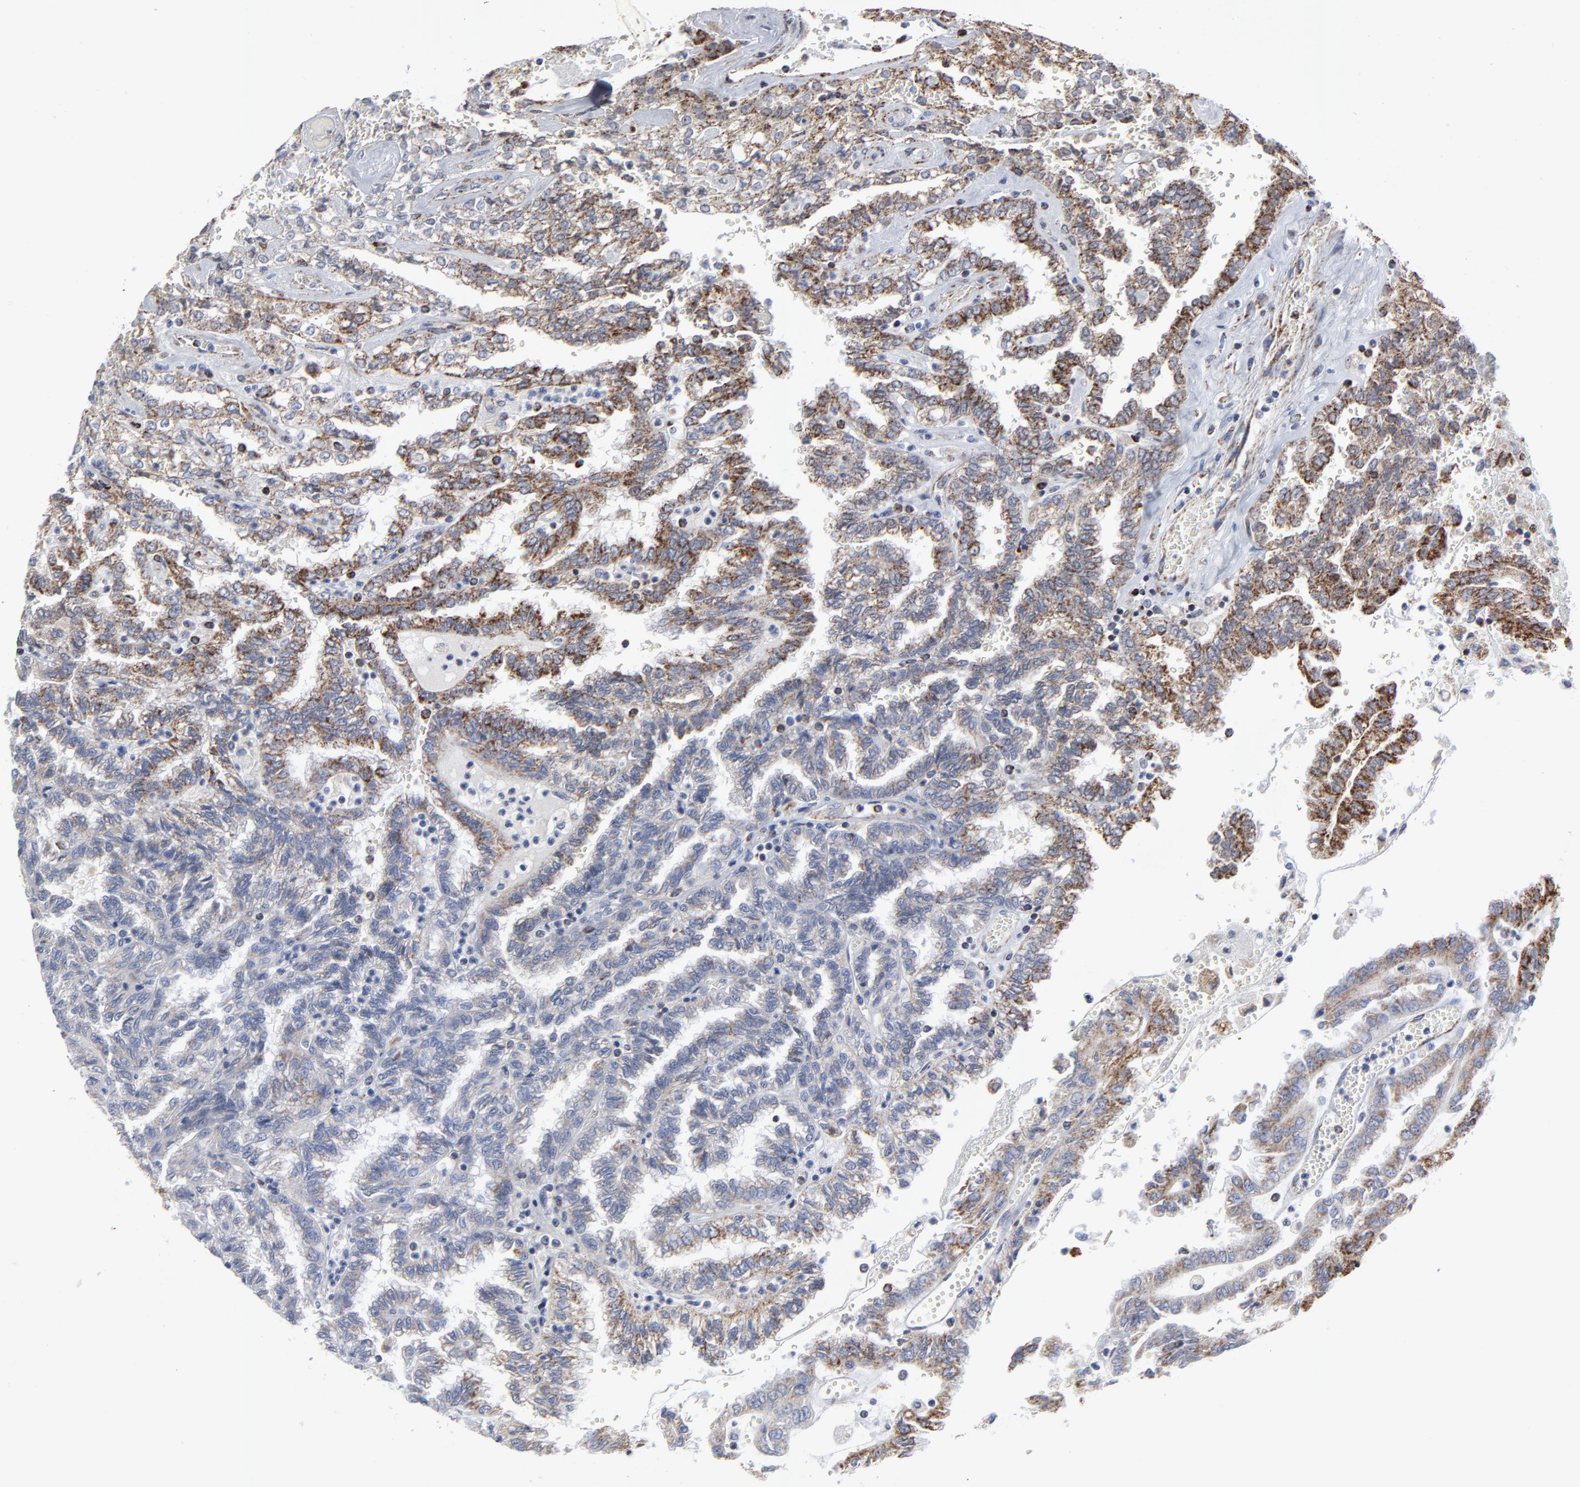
{"staining": {"intensity": "moderate", "quantity": "<25%", "location": "cytoplasmic/membranous"}, "tissue": "renal cancer", "cell_type": "Tumor cells", "image_type": "cancer", "snomed": [{"axis": "morphology", "description": "Inflammation, NOS"}, {"axis": "morphology", "description": "Adenocarcinoma, NOS"}, {"axis": "topography", "description": "Kidney"}], "caption": "This is a photomicrograph of immunohistochemistry (IHC) staining of renal adenocarcinoma, which shows moderate expression in the cytoplasmic/membranous of tumor cells.", "gene": "TXNRD2", "patient": {"sex": "male", "age": 68}}